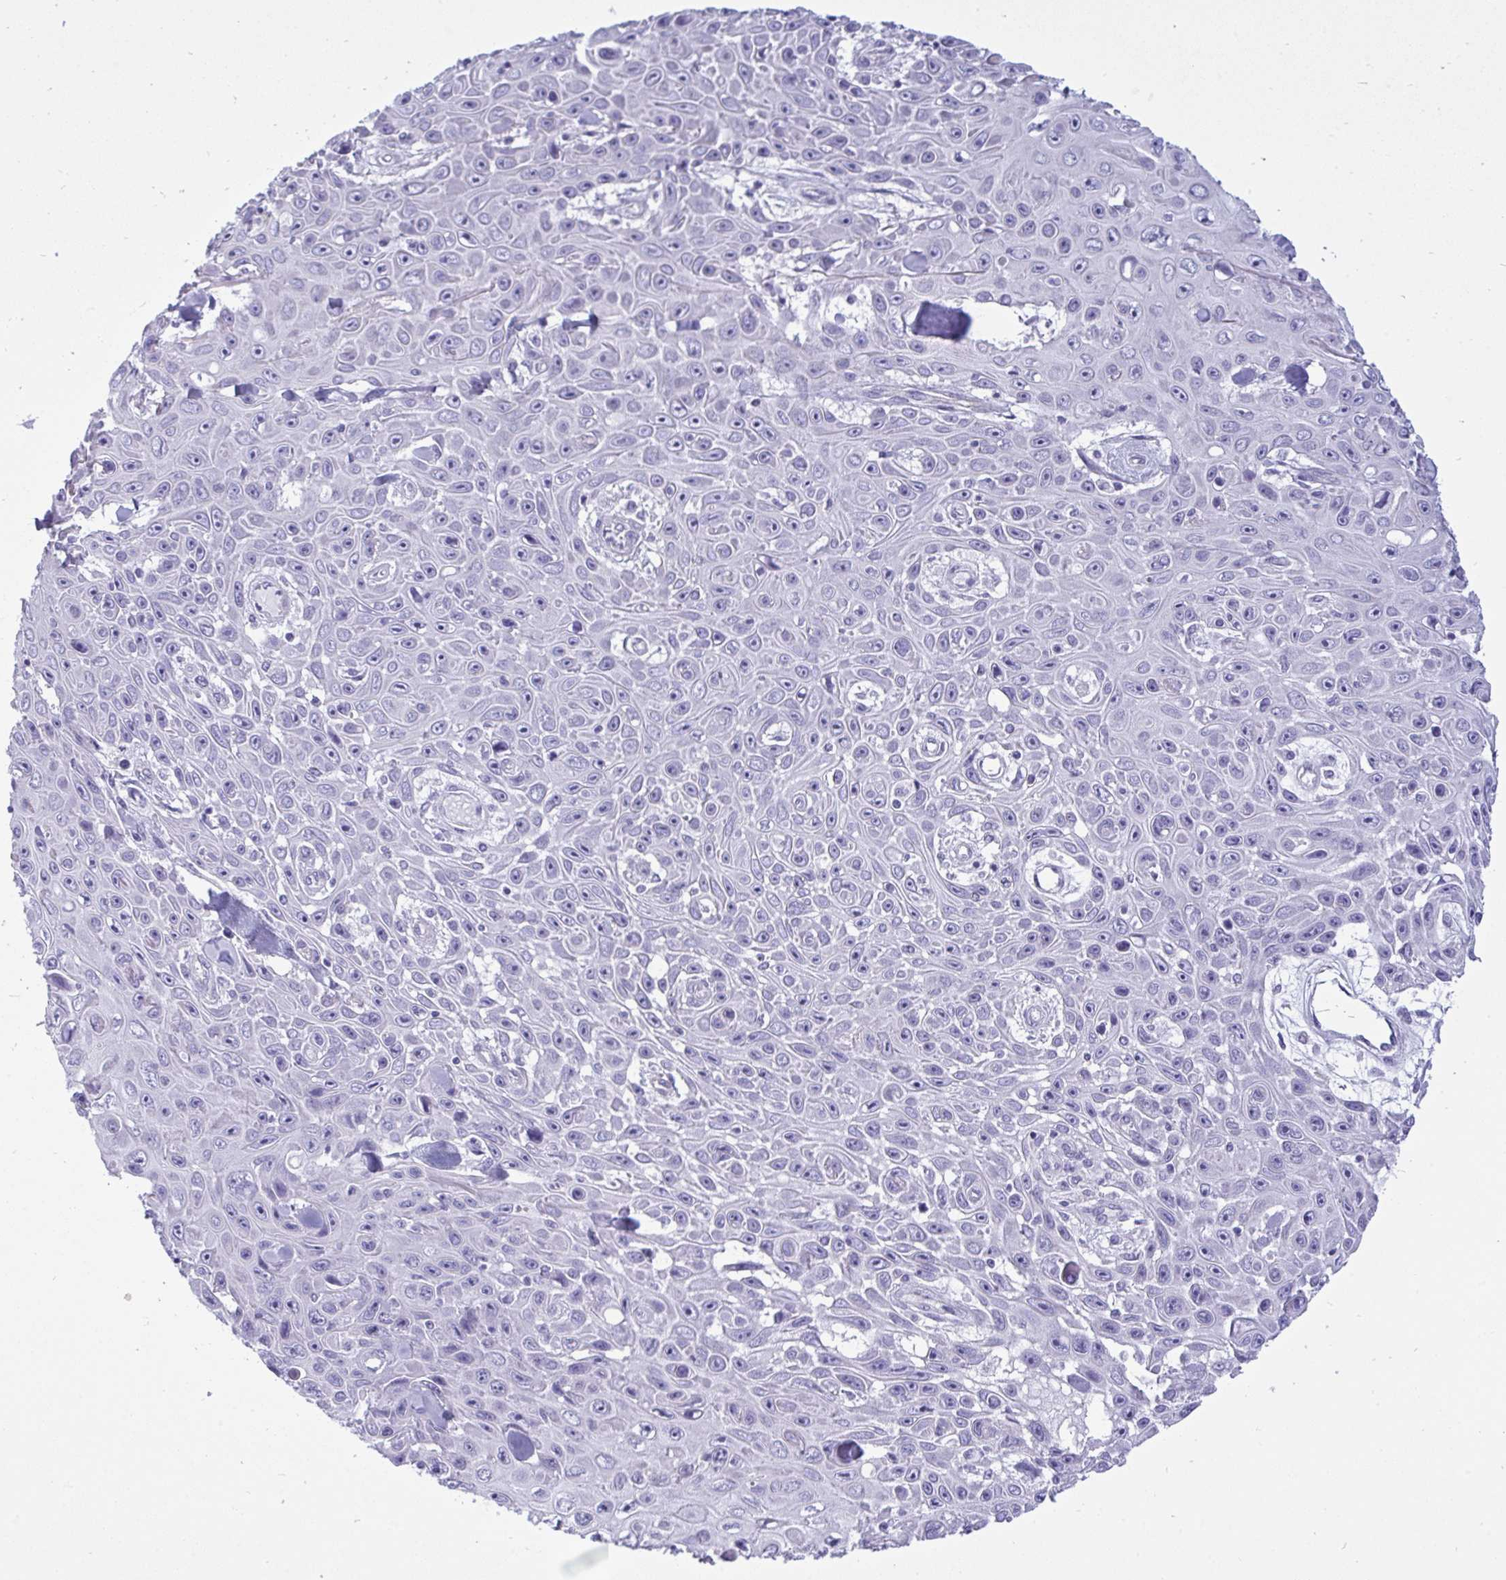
{"staining": {"intensity": "negative", "quantity": "none", "location": "none"}, "tissue": "skin cancer", "cell_type": "Tumor cells", "image_type": "cancer", "snomed": [{"axis": "morphology", "description": "Squamous cell carcinoma, NOS"}, {"axis": "topography", "description": "Skin"}], "caption": "Immunohistochemistry (IHC) image of human skin squamous cell carcinoma stained for a protein (brown), which shows no expression in tumor cells. The staining was performed using DAB (3,3'-diaminobenzidine) to visualize the protein expression in brown, while the nuclei were stained in blue with hematoxylin (Magnification: 20x).", "gene": "MYH10", "patient": {"sex": "male", "age": 82}}